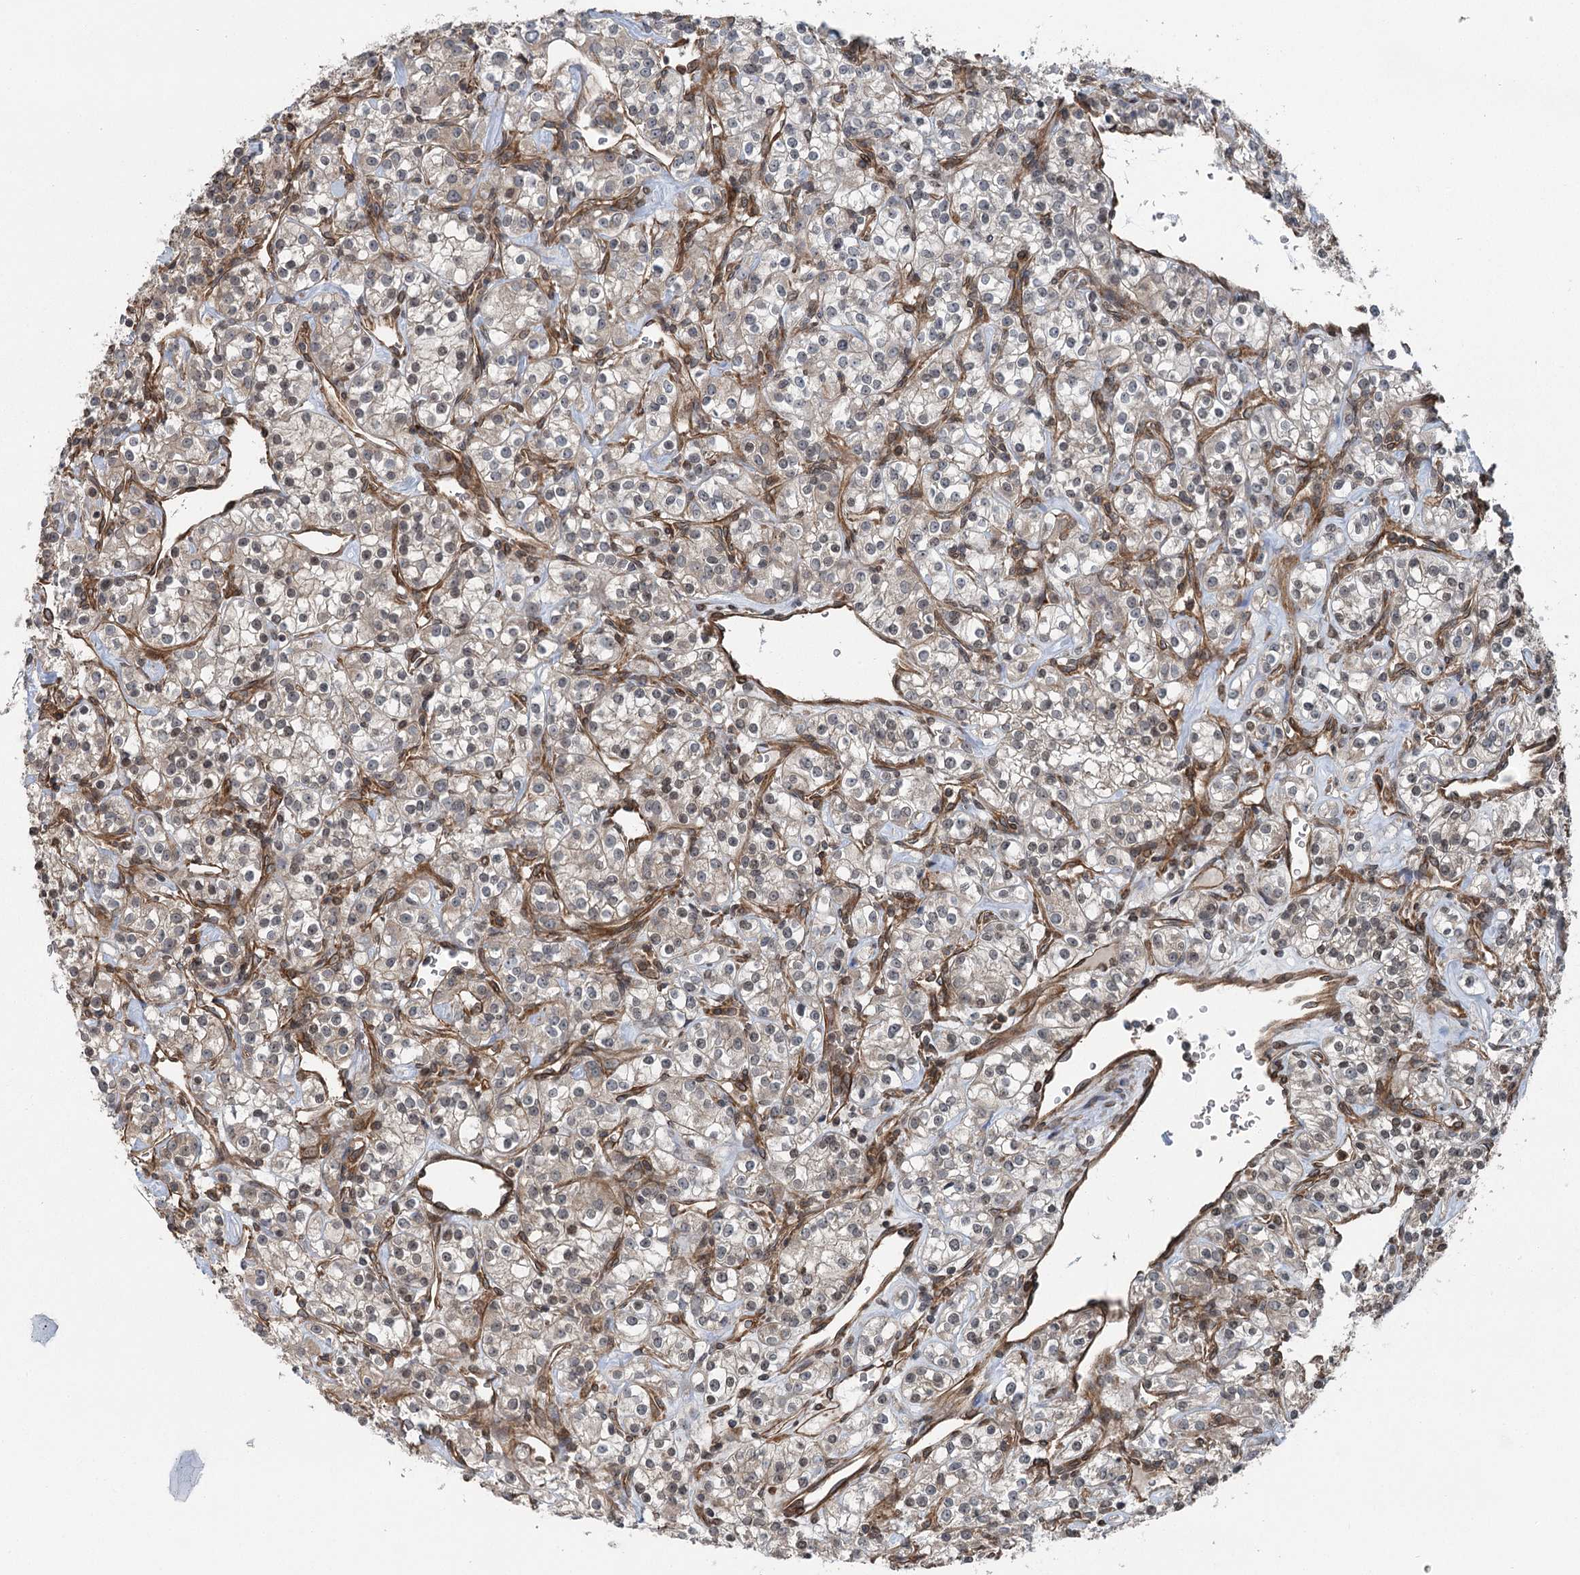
{"staining": {"intensity": "negative", "quantity": "none", "location": "none"}, "tissue": "renal cancer", "cell_type": "Tumor cells", "image_type": "cancer", "snomed": [{"axis": "morphology", "description": "Adenocarcinoma, NOS"}, {"axis": "topography", "description": "Kidney"}], "caption": "Tumor cells are negative for brown protein staining in renal cancer.", "gene": "IQSEC1", "patient": {"sex": "male", "age": 77}}